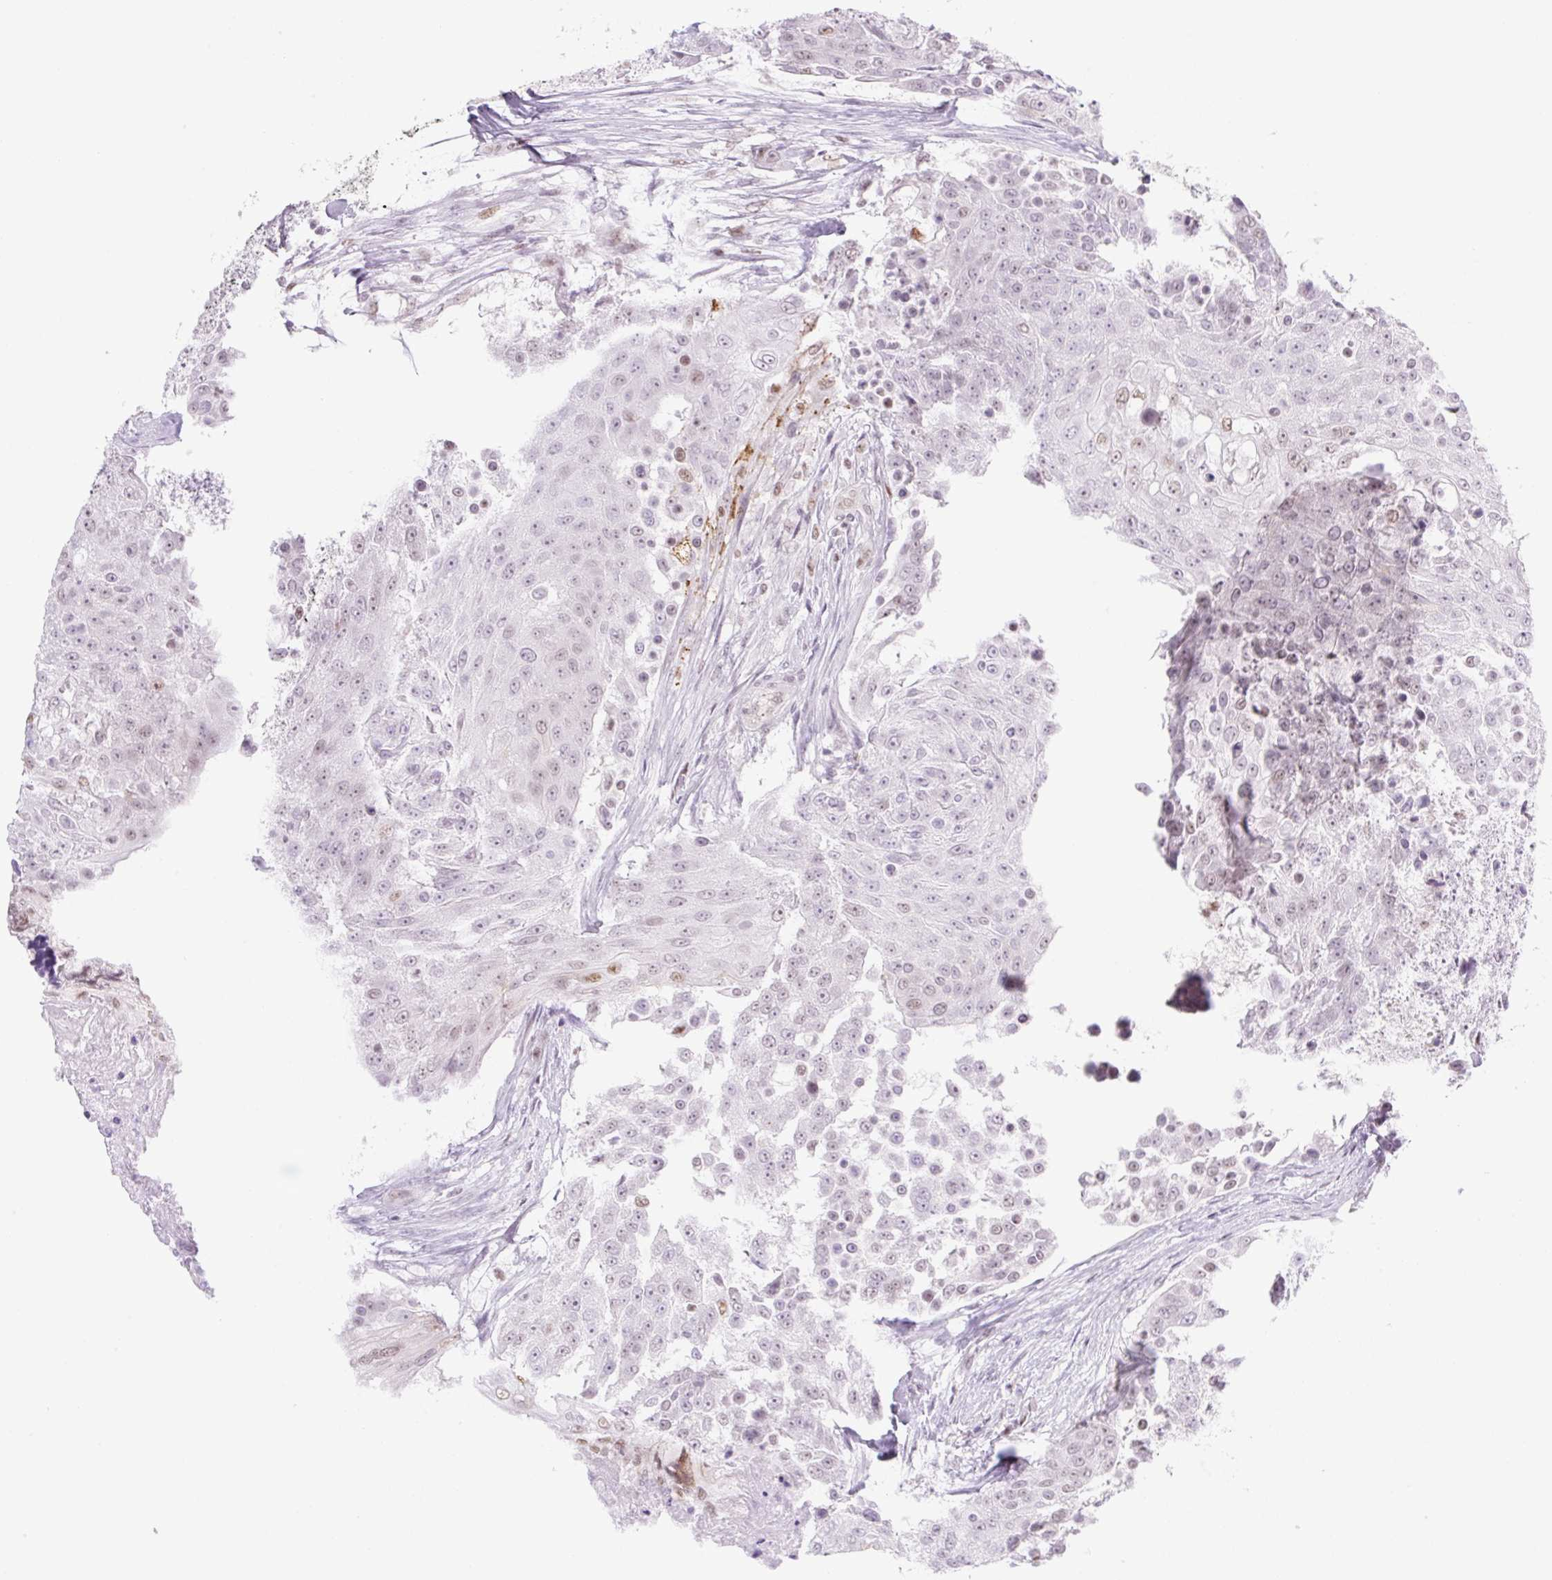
{"staining": {"intensity": "weak", "quantity": "25%-75%", "location": "nuclear"}, "tissue": "urothelial cancer", "cell_type": "Tumor cells", "image_type": "cancer", "snomed": [{"axis": "morphology", "description": "Urothelial carcinoma, High grade"}, {"axis": "topography", "description": "Urinary bladder"}], "caption": "Protein expression analysis of human urothelial carcinoma (high-grade) reveals weak nuclear positivity in approximately 25%-75% of tumor cells. (DAB IHC, brown staining for protein, blue staining for nuclei).", "gene": "TLE3", "patient": {"sex": "female", "age": 63}}